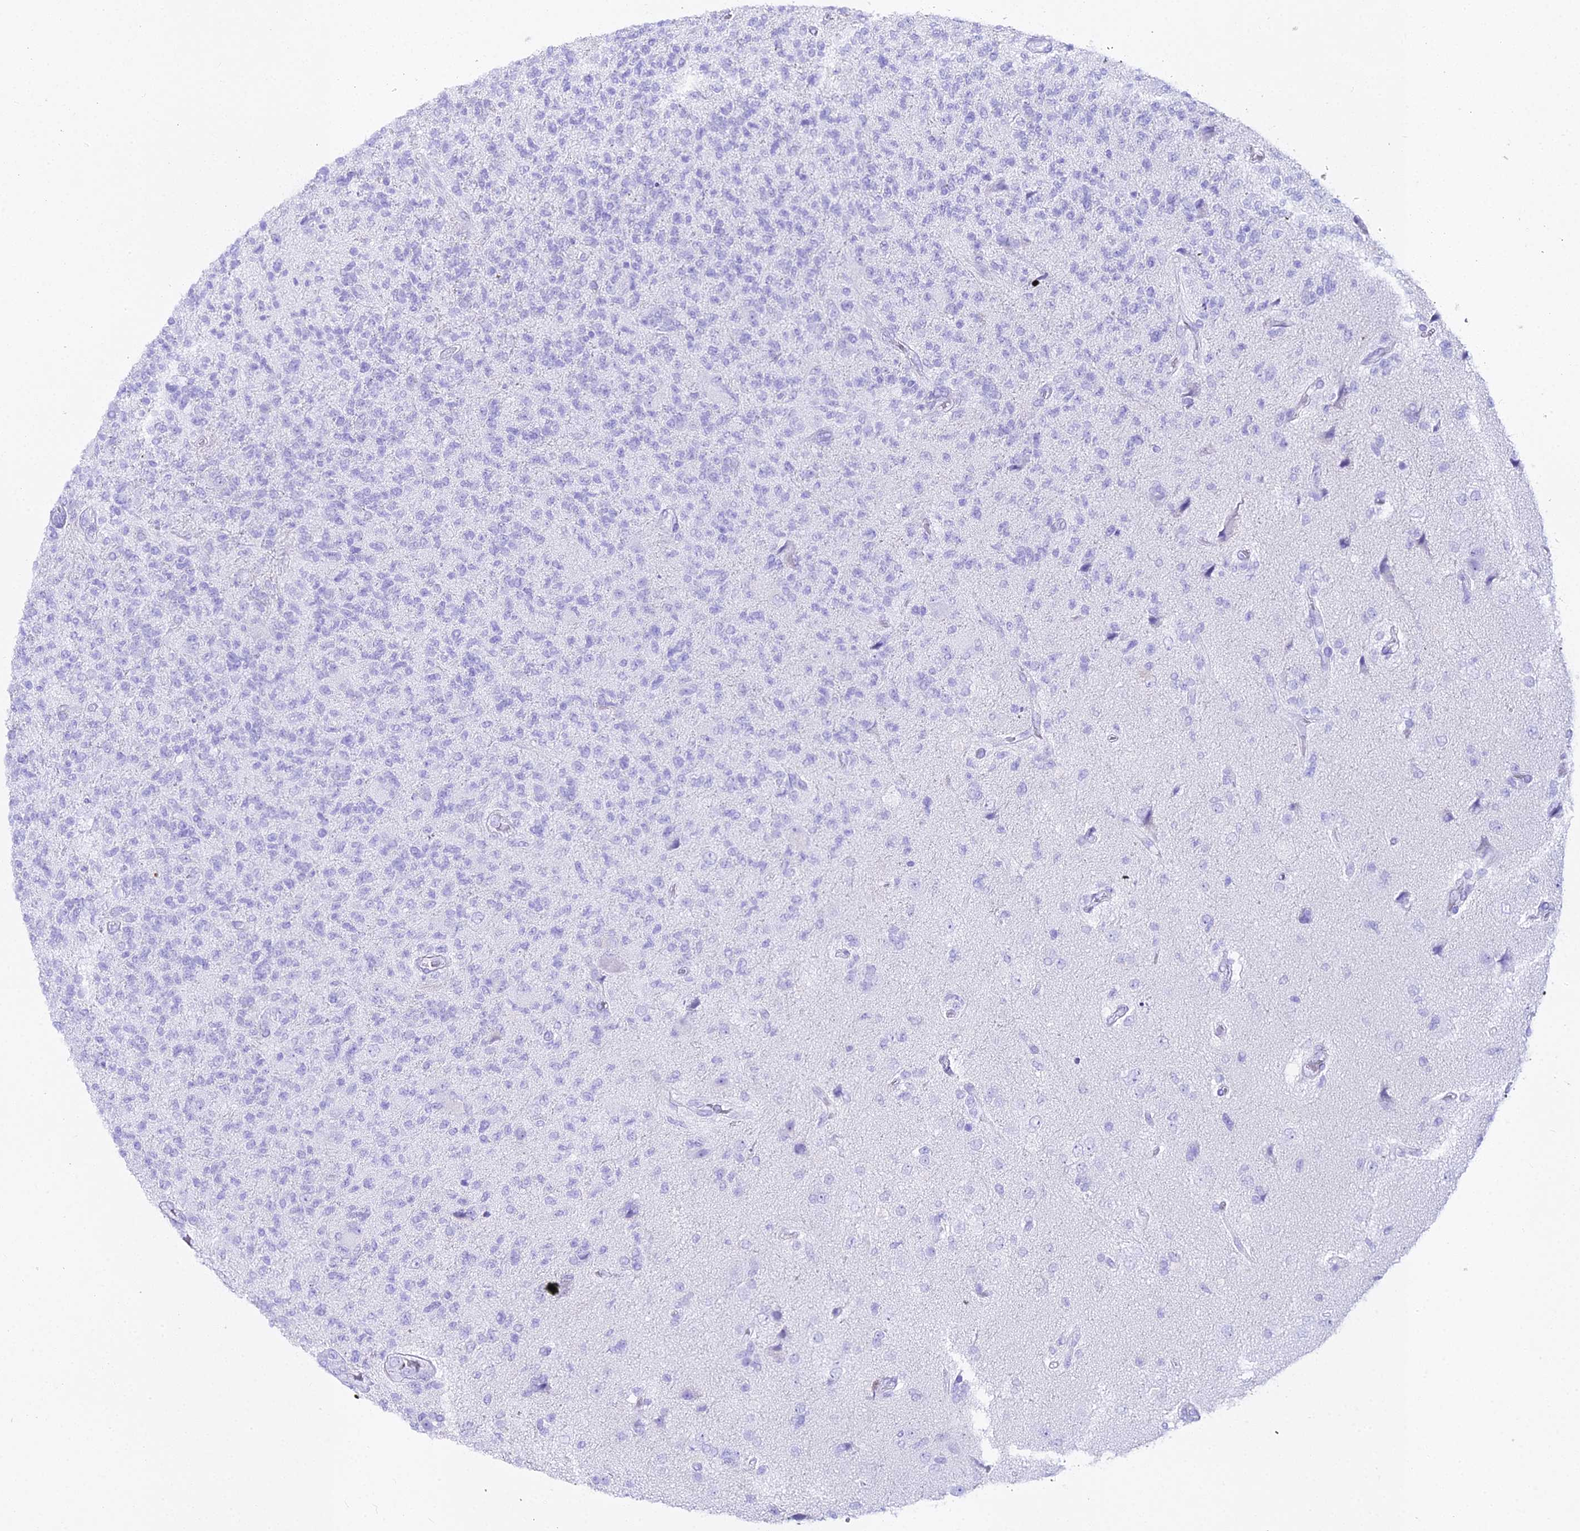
{"staining": {"intensity": "negative", "quantity": "none", "location": "none"}, "tissue": "glioma", "cell_type": "Tumor cells", "image_type": "cancer", "snomed": [{"axis": "morphology", "description": "Glioma, malignant, High grade"}, {"axis": "topography", "description": "Brain"}], "caption": "Tumor cells show no significant expression in malignant high-grade glioma.", "gene": "GLYAT", "patient": {"sex": "male", "age": 56}}